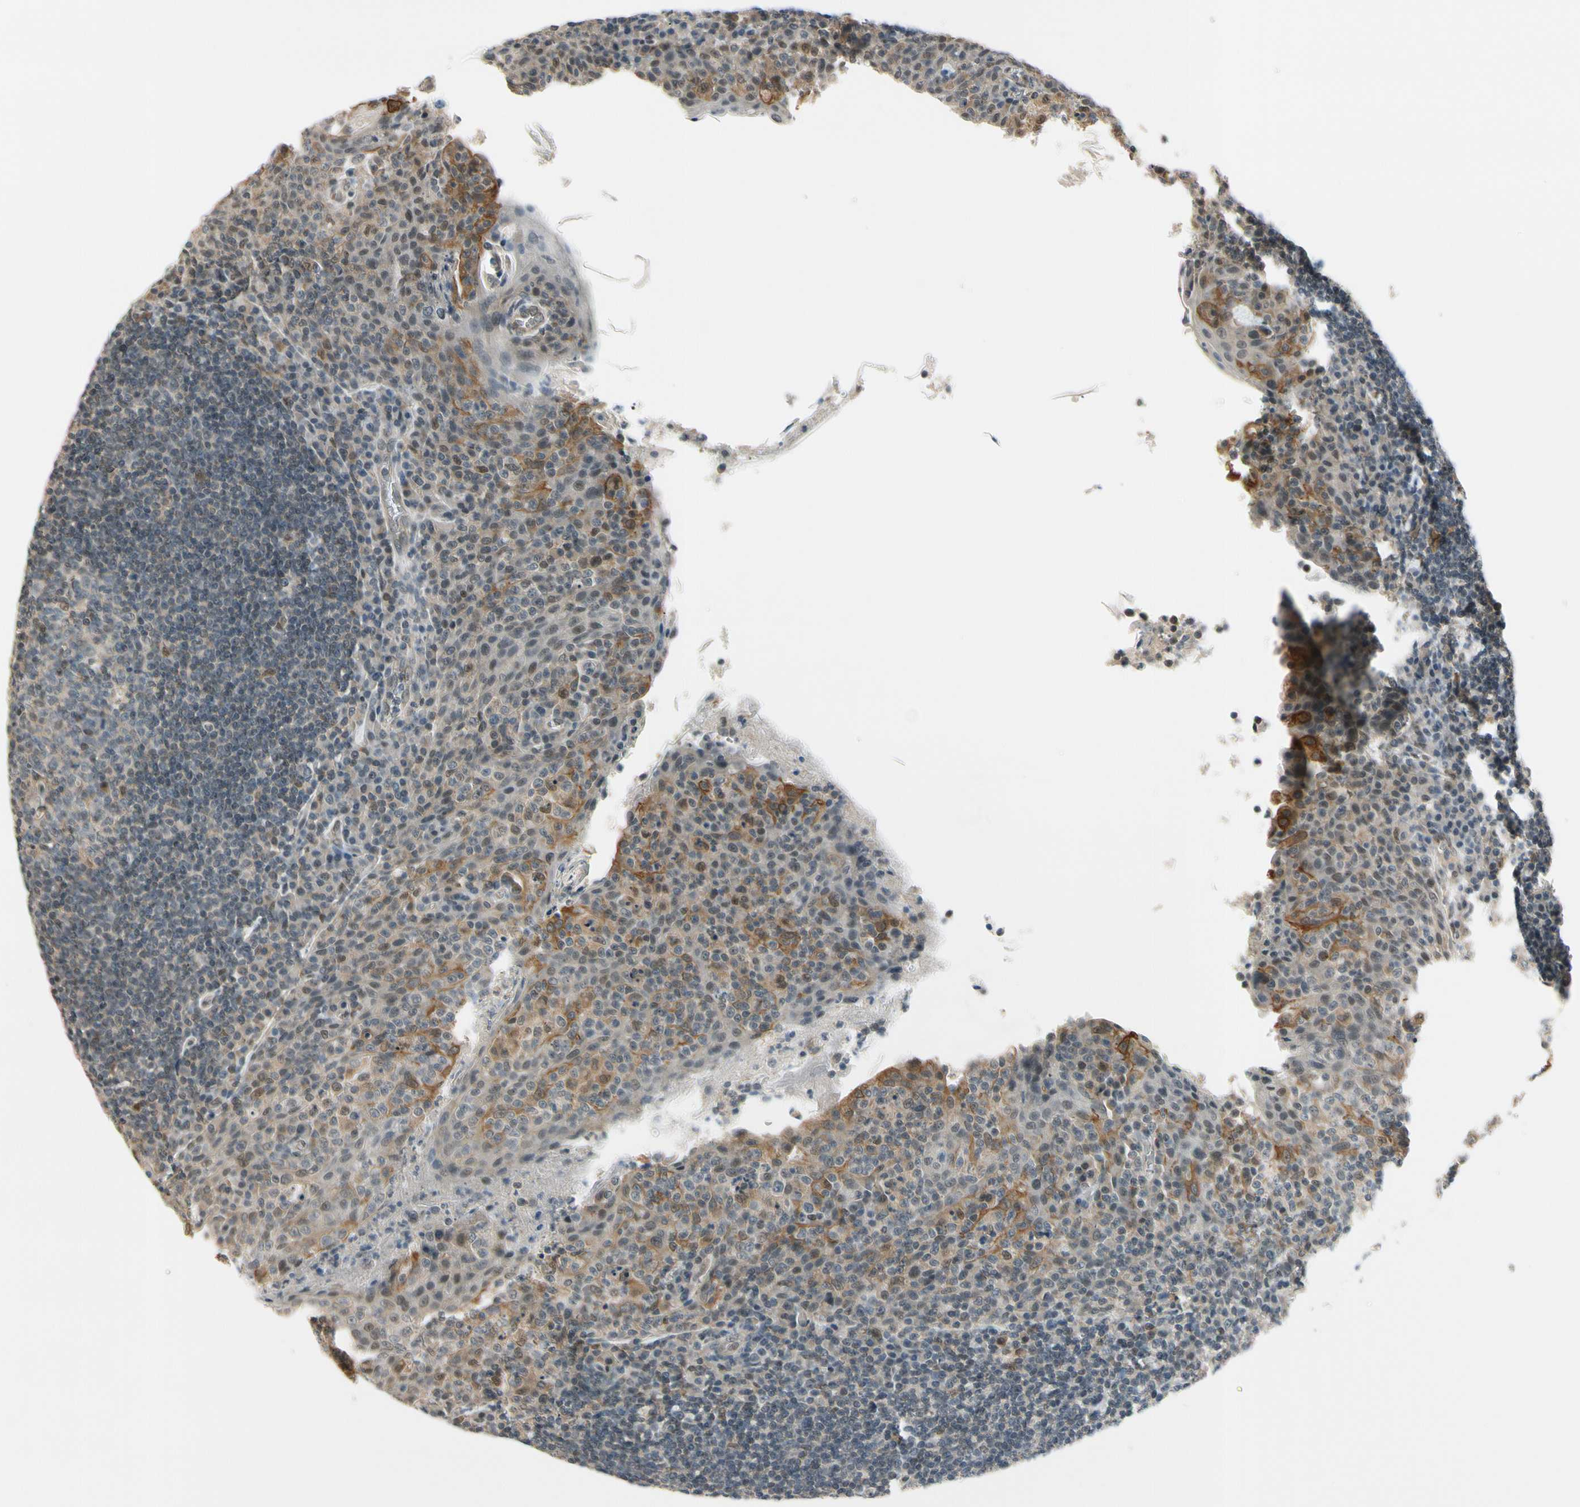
{"staining": {"intensity": "moderate", "quantity": "<25%", "location": "cytoplasmic/membranous,nuclear"}, "tissue": "tonsil", "cell_type": "Germinal center cells", "image_type": "normal", "snomed": [{"axis": "morphology", "description": "Normal tissue, NOS"}, {"axis": "topography", "description": "Tonsil"}], "caption": "Approximately <25% of germinal center cells in unremarkable human tonsil exhibit moderate cytoplasmic/membranous,nuclear protein staining as visualized by brown immunohistochemical staining.", "gene": "TAF12", "patient": {"sex": "male", "age": 17}}